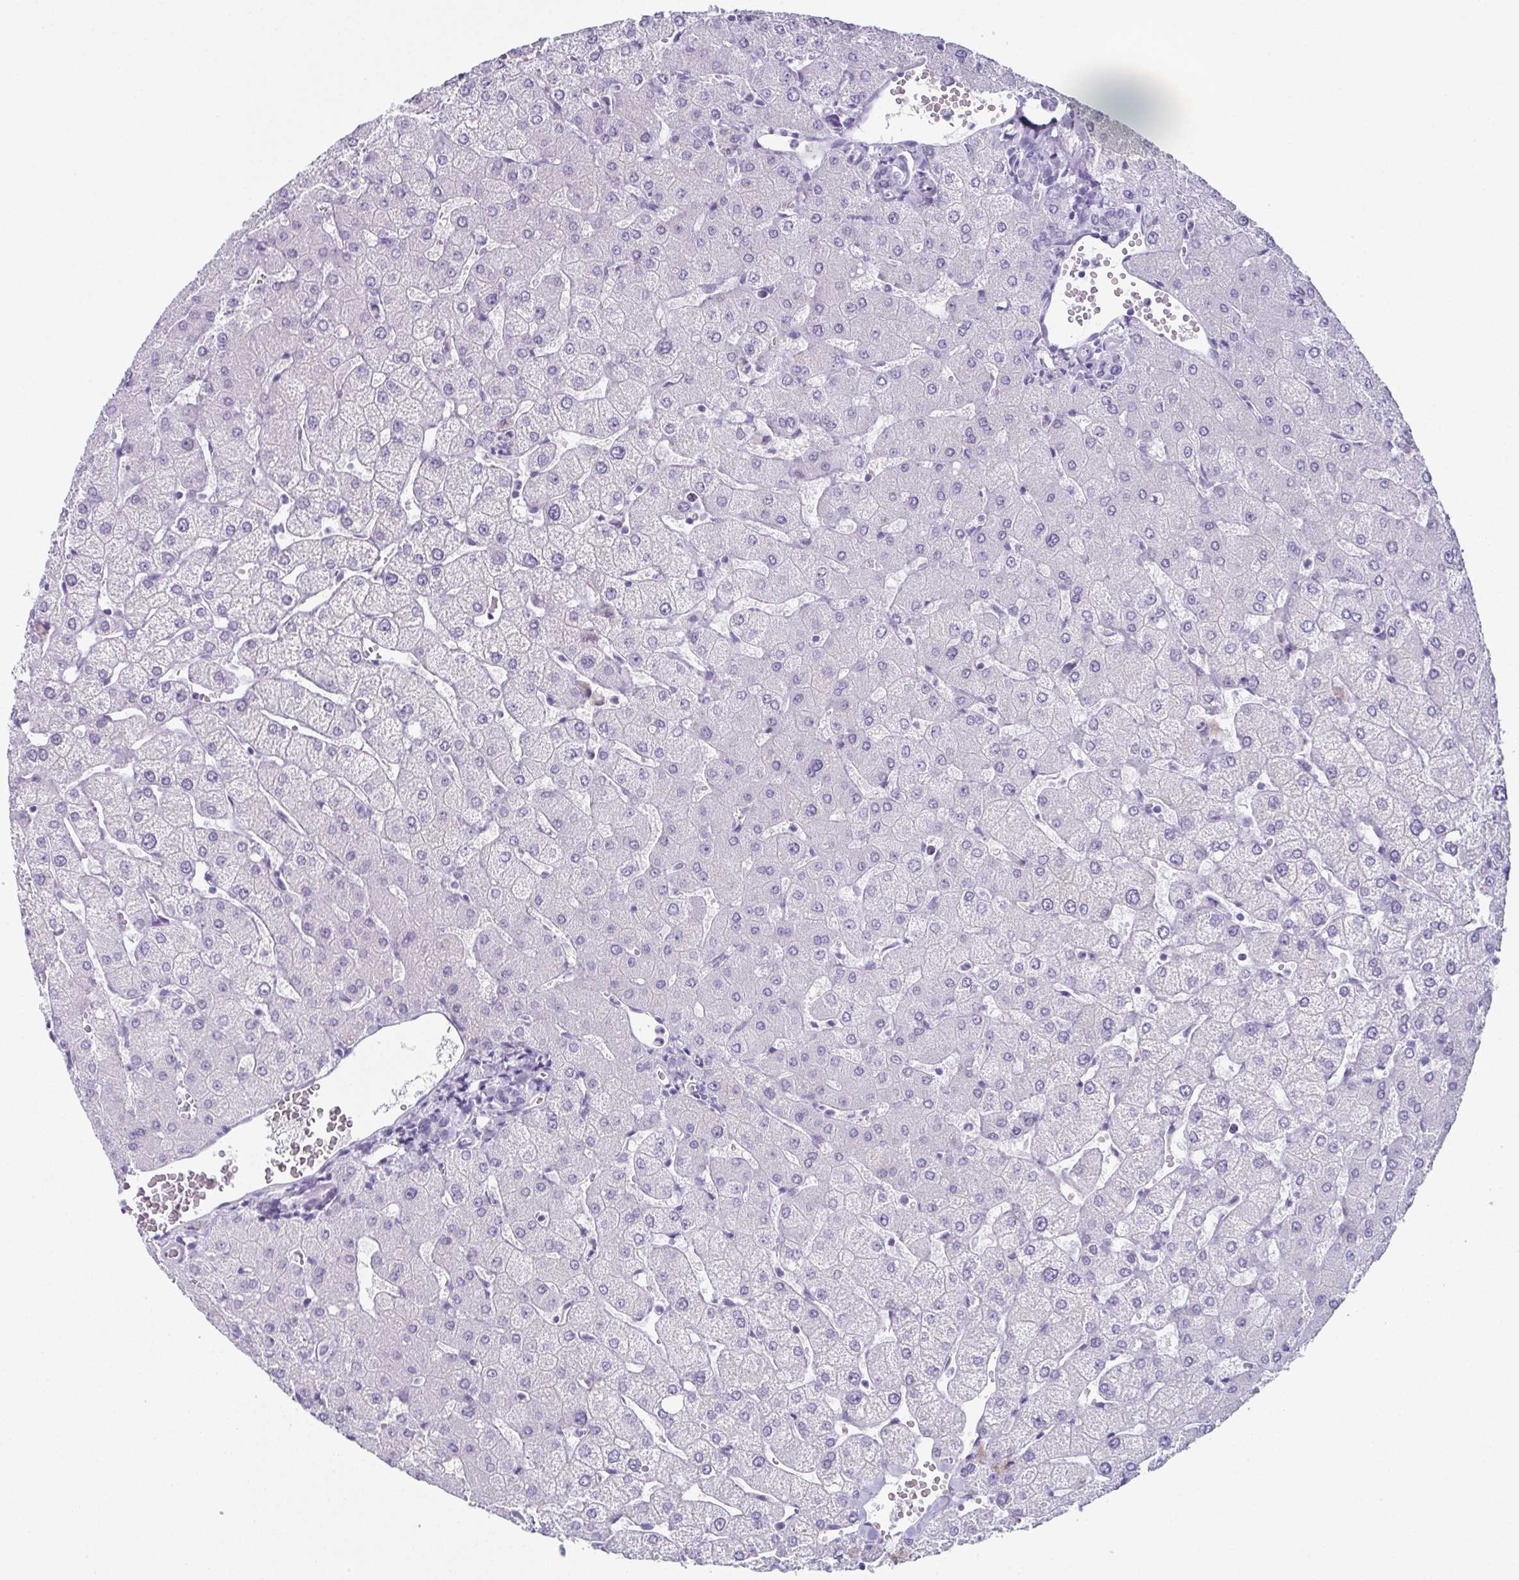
{"staining": {"intensity": "negative", "quantity": "none", "location": "none"}, "tissue": "liver", "cell_type": "Cholangiocytes", "image_type": "normal", "snomed": [{"axis": "morphology", "description": "Normal tissue, NOS"}, {"axis": "topography", "description": "Liver"}], "caption": "Immunohistochemical staining of normal human liver reveals no significant staining in cholangiocytes. (Stains: DAB IHC with hematoxylin counter stain, Microscopy: brightfield microscopy at high magnification).", "gene": "ENKUR", "patient": {"sex": "female", "age": 54}}